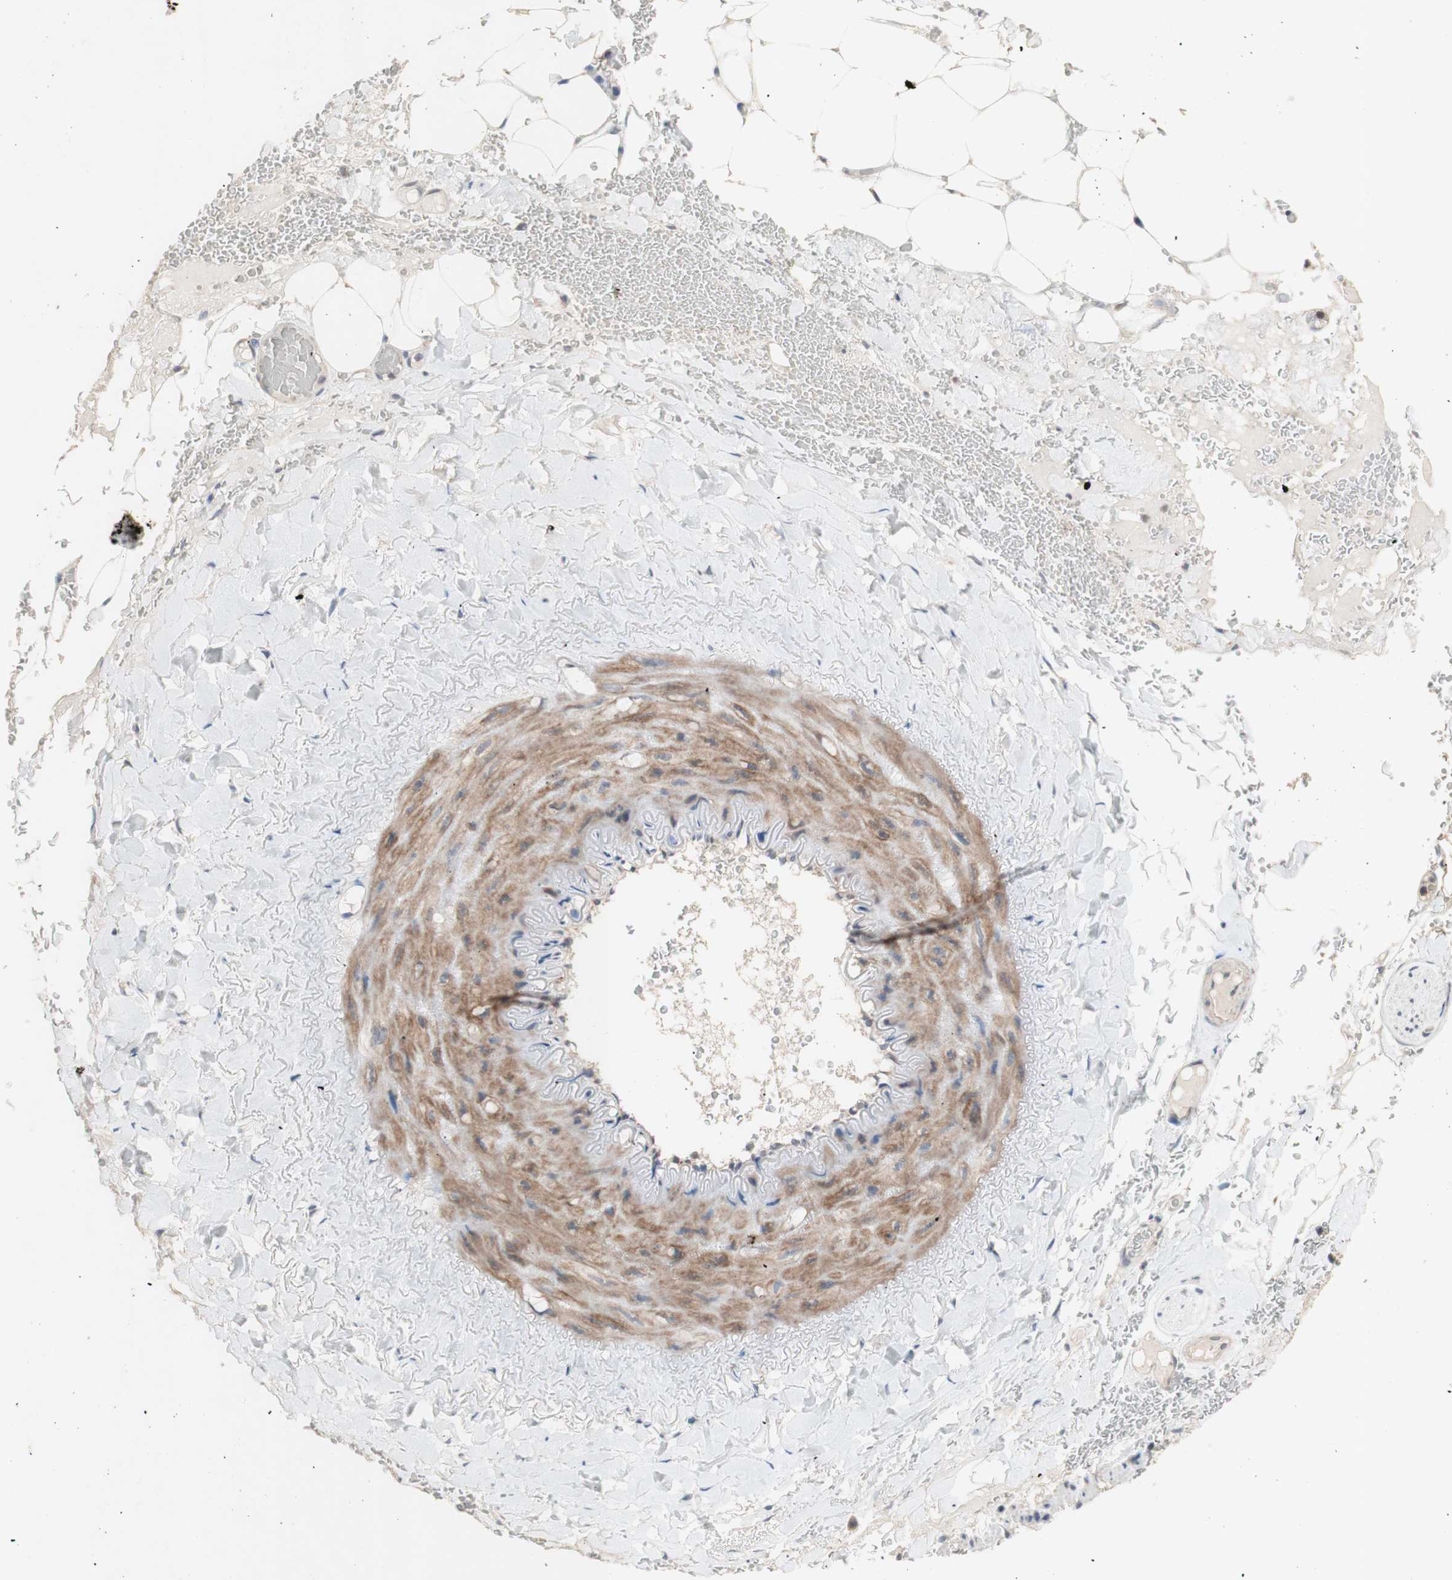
{"staining": {"intensity": "negative", "quantity": "25%-75%", "location": "cytoplasmic/membranous"}, "tissue": "adipose tissue", "cell_type": "Adipocytes", "image_type": "normal", "snomed": [{"axis": "morphology", "description": "Normal tissue, NOS"}, {"axis": "topography", "description": "Peripheral nerve tissue"}], "caption": "A histopathology image of human adipose tissue is negative for staining in adipocytes. (Stains: DAB (3,3'-diaminobenzidine) IHC with hematoxylin counter stain, Microscopy: brightfield microscopy at high magnification).", "gene": "PTGIS", "patient": {"sex": "male", "age": 70}}